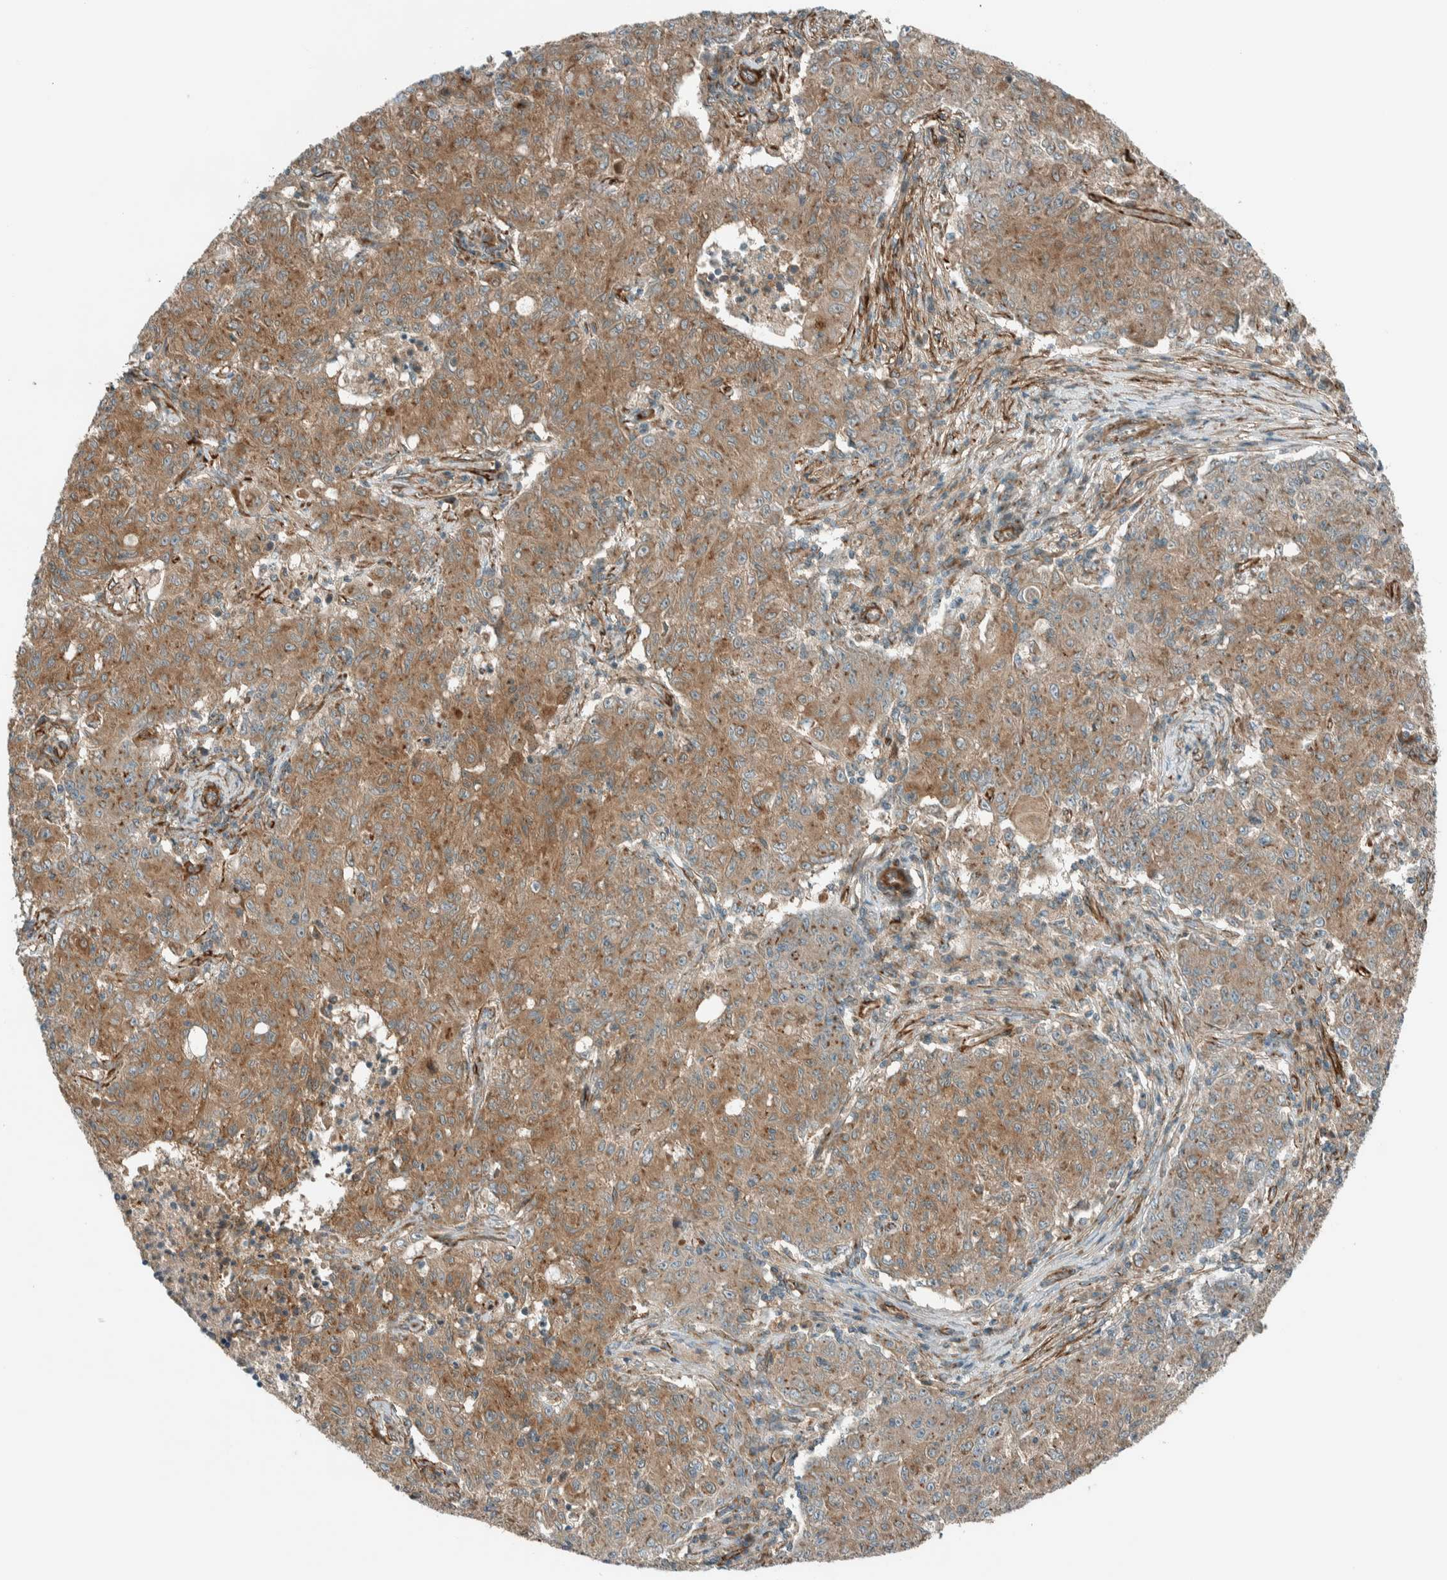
{"staining": {"intensity": "moderate", "quantity": ">75%", "location": "cytoplasmic/membranous"}, "tissue": "ovarian cancer", "cell_type": "Tumor cells", "image_type": "cancer", "snomed": [{"axis": "morphology", "description": "Carcinoma, endometroid"}, {"axis": "topography", "description": "Ovary"}], "caption": "Immunohistochemistry (DAB) staining of ovarian cancer (endometroid carcinoma) reveals moderate cytoplasmic/membranous protein expression in about >75% of tumor cells.", "gene": "EXOC7", "patient": {"sex": "female", "age": 42}}